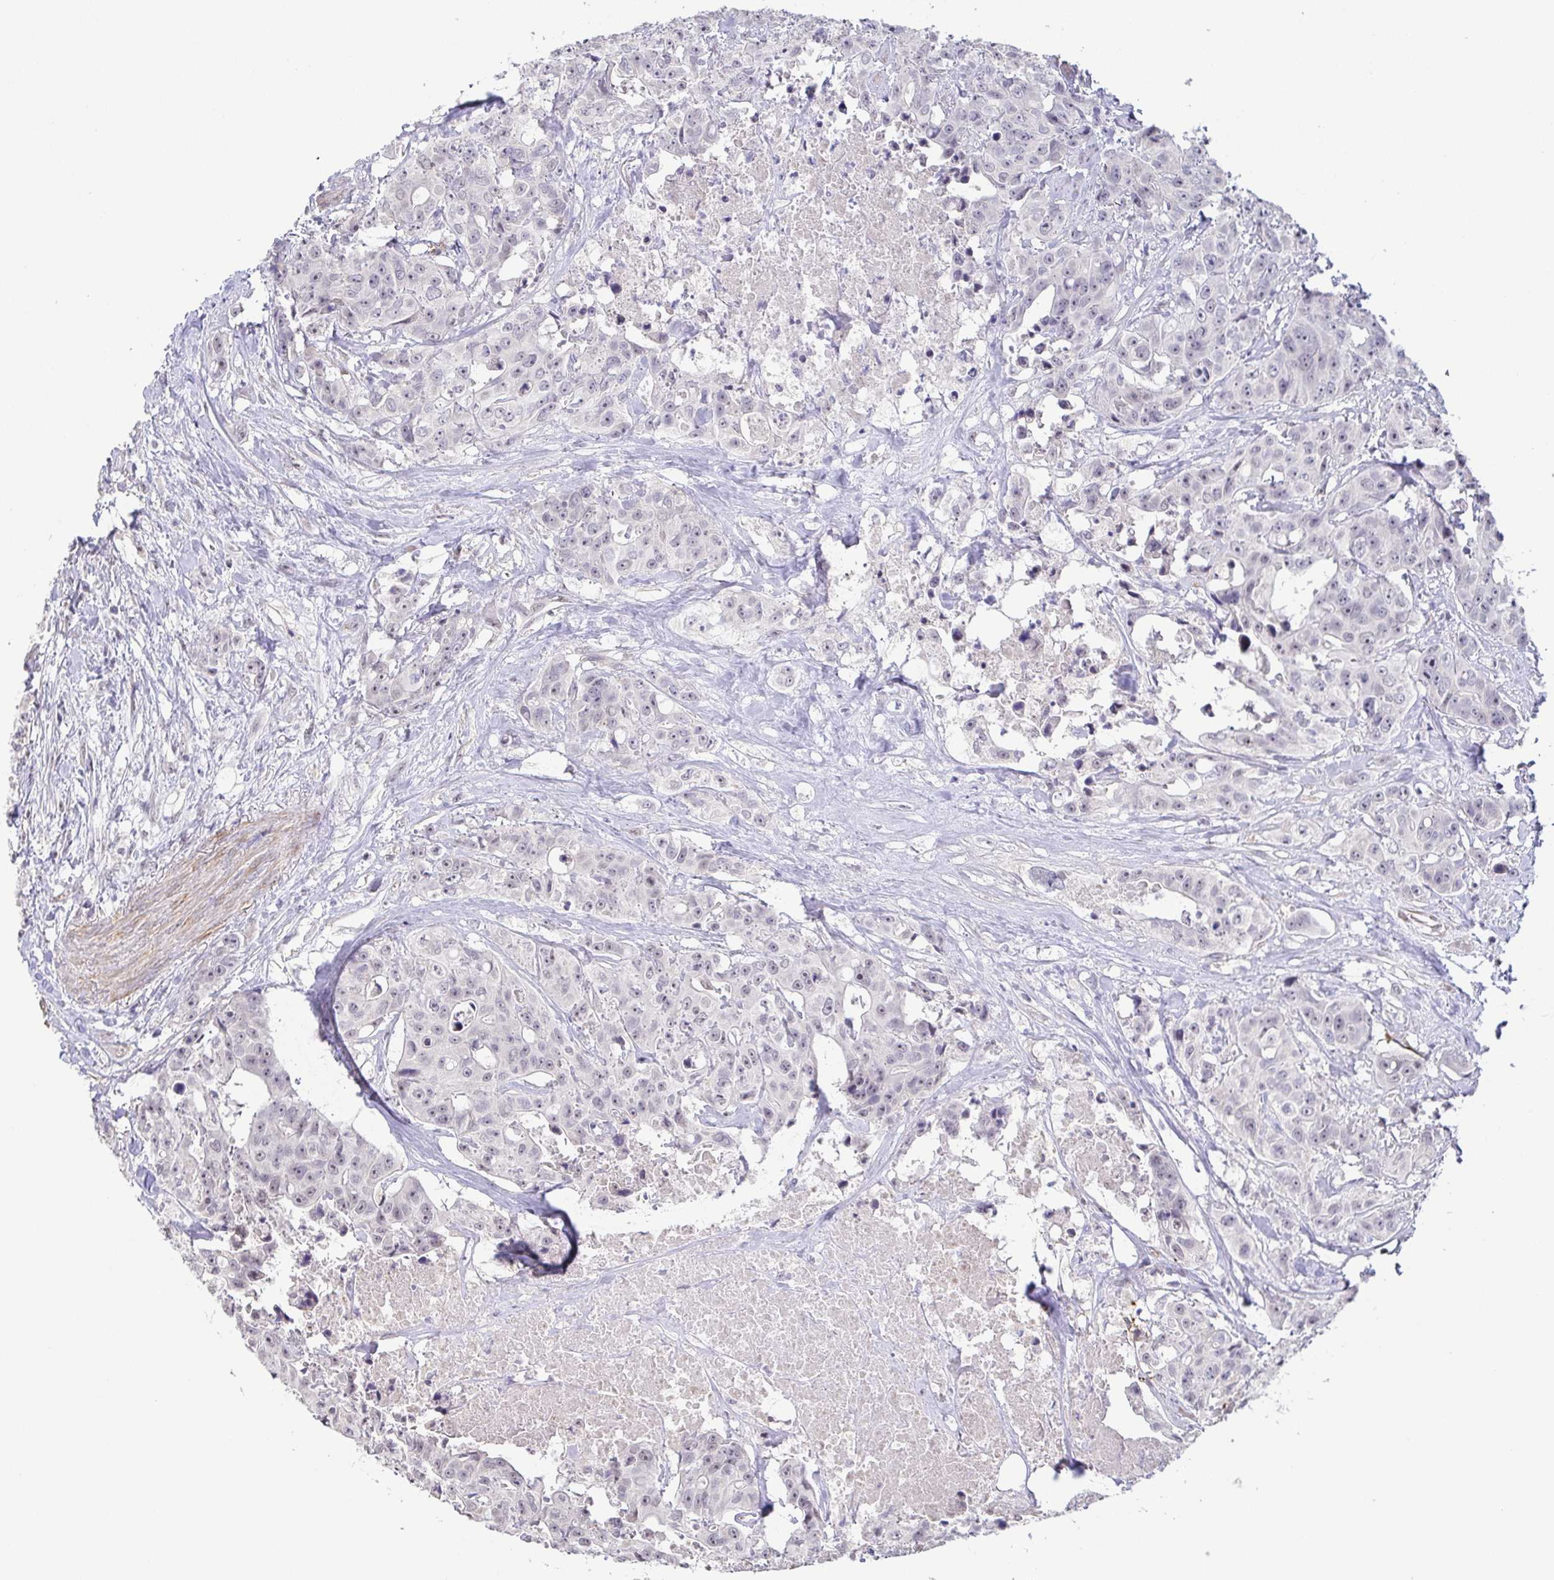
{"staining": {"intensity": "weak", "quantity": "<25%", "location": "nuclear"}, "tissue": "colorectal cancer", "cell_type": "Tumor cells", "image_type": "cancer", "snomed": [{"axis": "morphology", "description": "Adenocarcinoma, NOS"}, {"axis": "topography", "description": "Rectum"}], "caption": "A micrograph of human colorectal cancer is negative for staining in tumor cells.", "gene": "NEFH", "patient": {"sex": "female", "age": 62}}